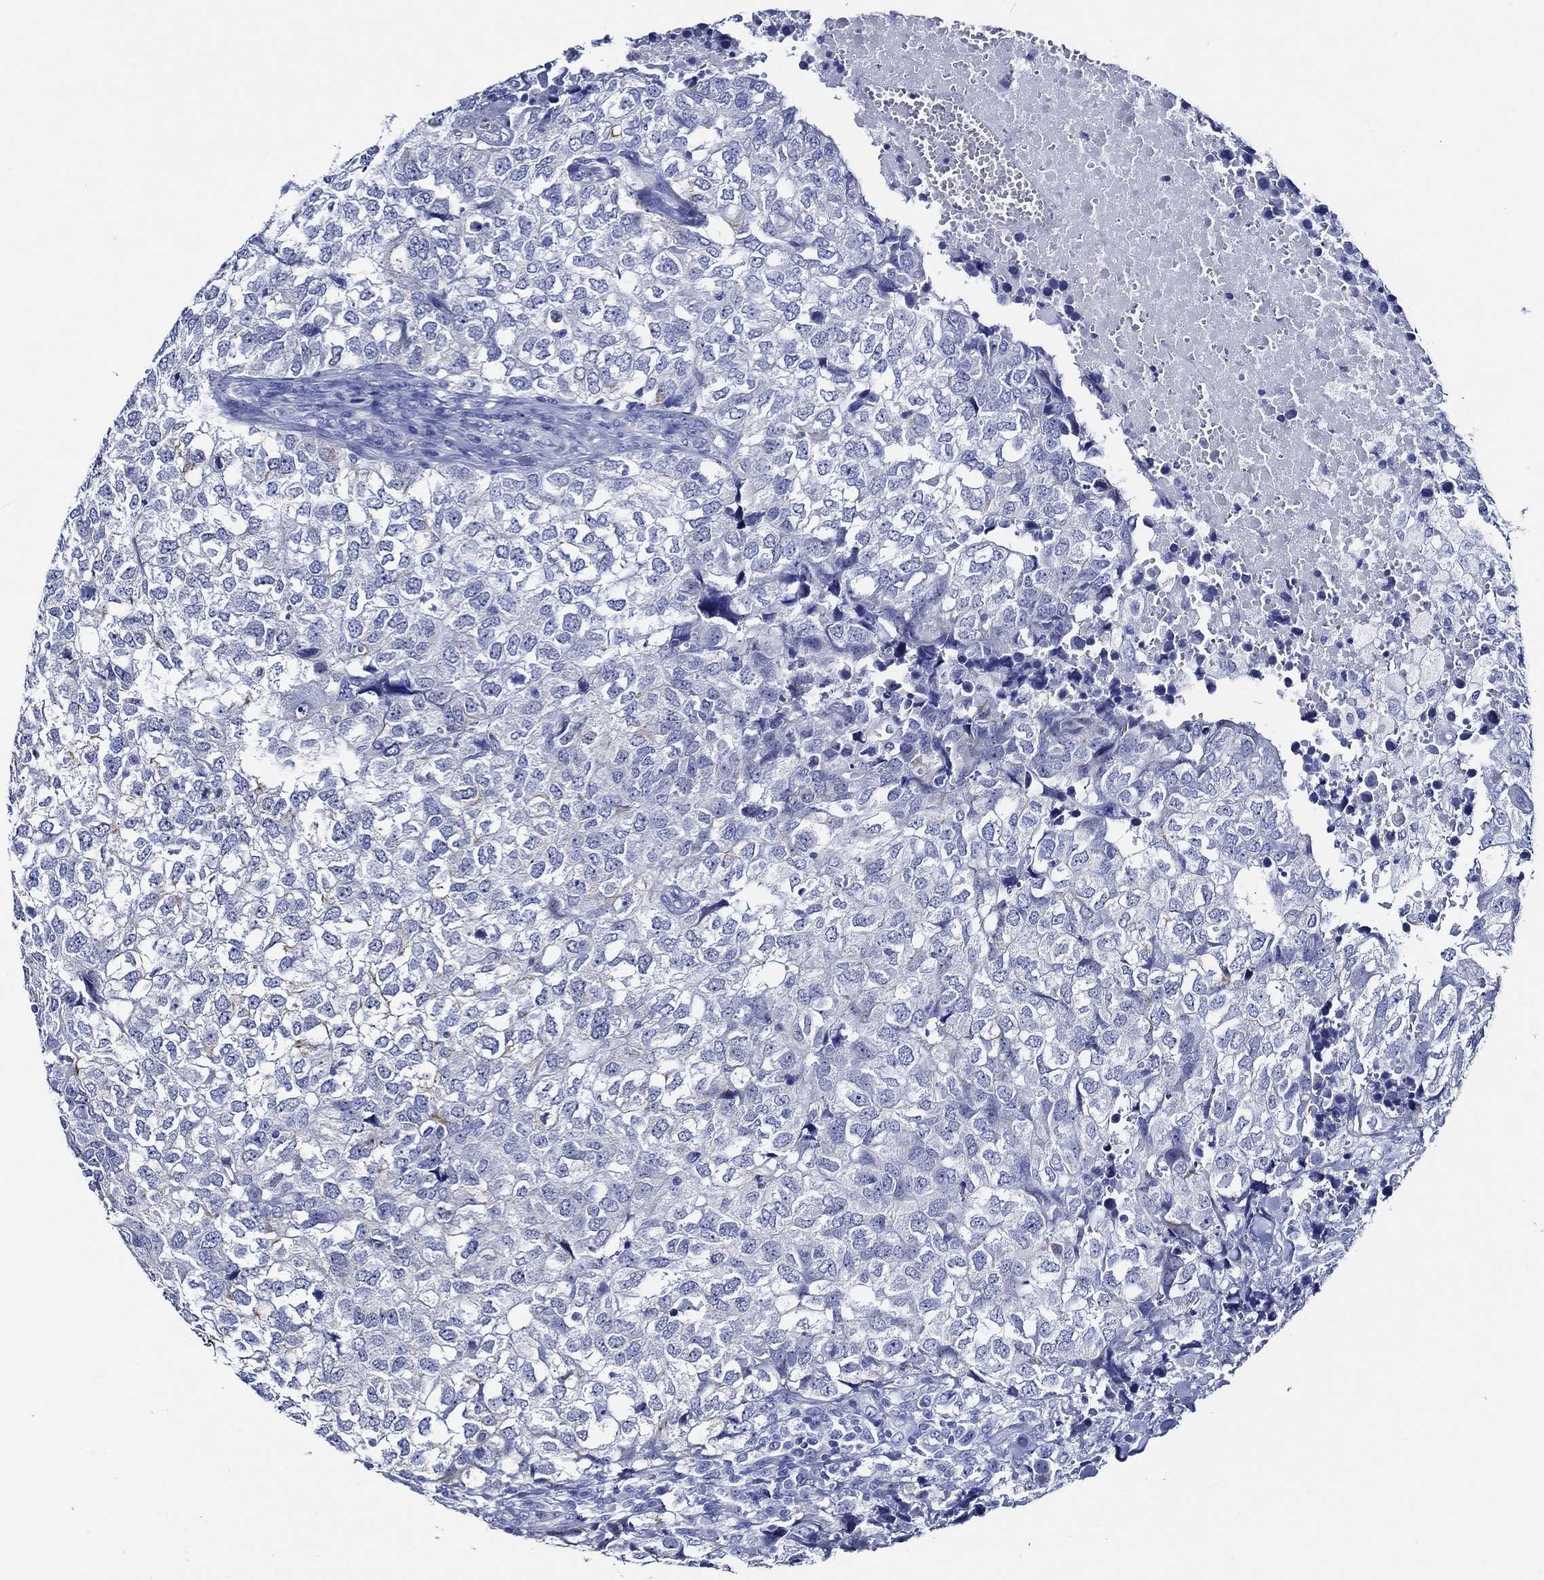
{"staining": {"intensity": "negative", "quantity": "none", "location": "none"}, "tissue": "breast cancer", "cell_type": "Tumor cells", "image_type": "cancer", "snomed": [{"axis": "morphology", "description": "Duct carcinoma"}, {"axis": "topography", "description": "Breast"}], "caption": "Immunohistochemical staining of human breast cancer shows no significant positivity in tumor cells. The staining is performed using DAB (3,3'-diaminobenzidine) brown chromogen with nuclei counter-stained in using hematoxylin.", "gene": "WDR62", "patient": {"sex": "female", "age": 30}}